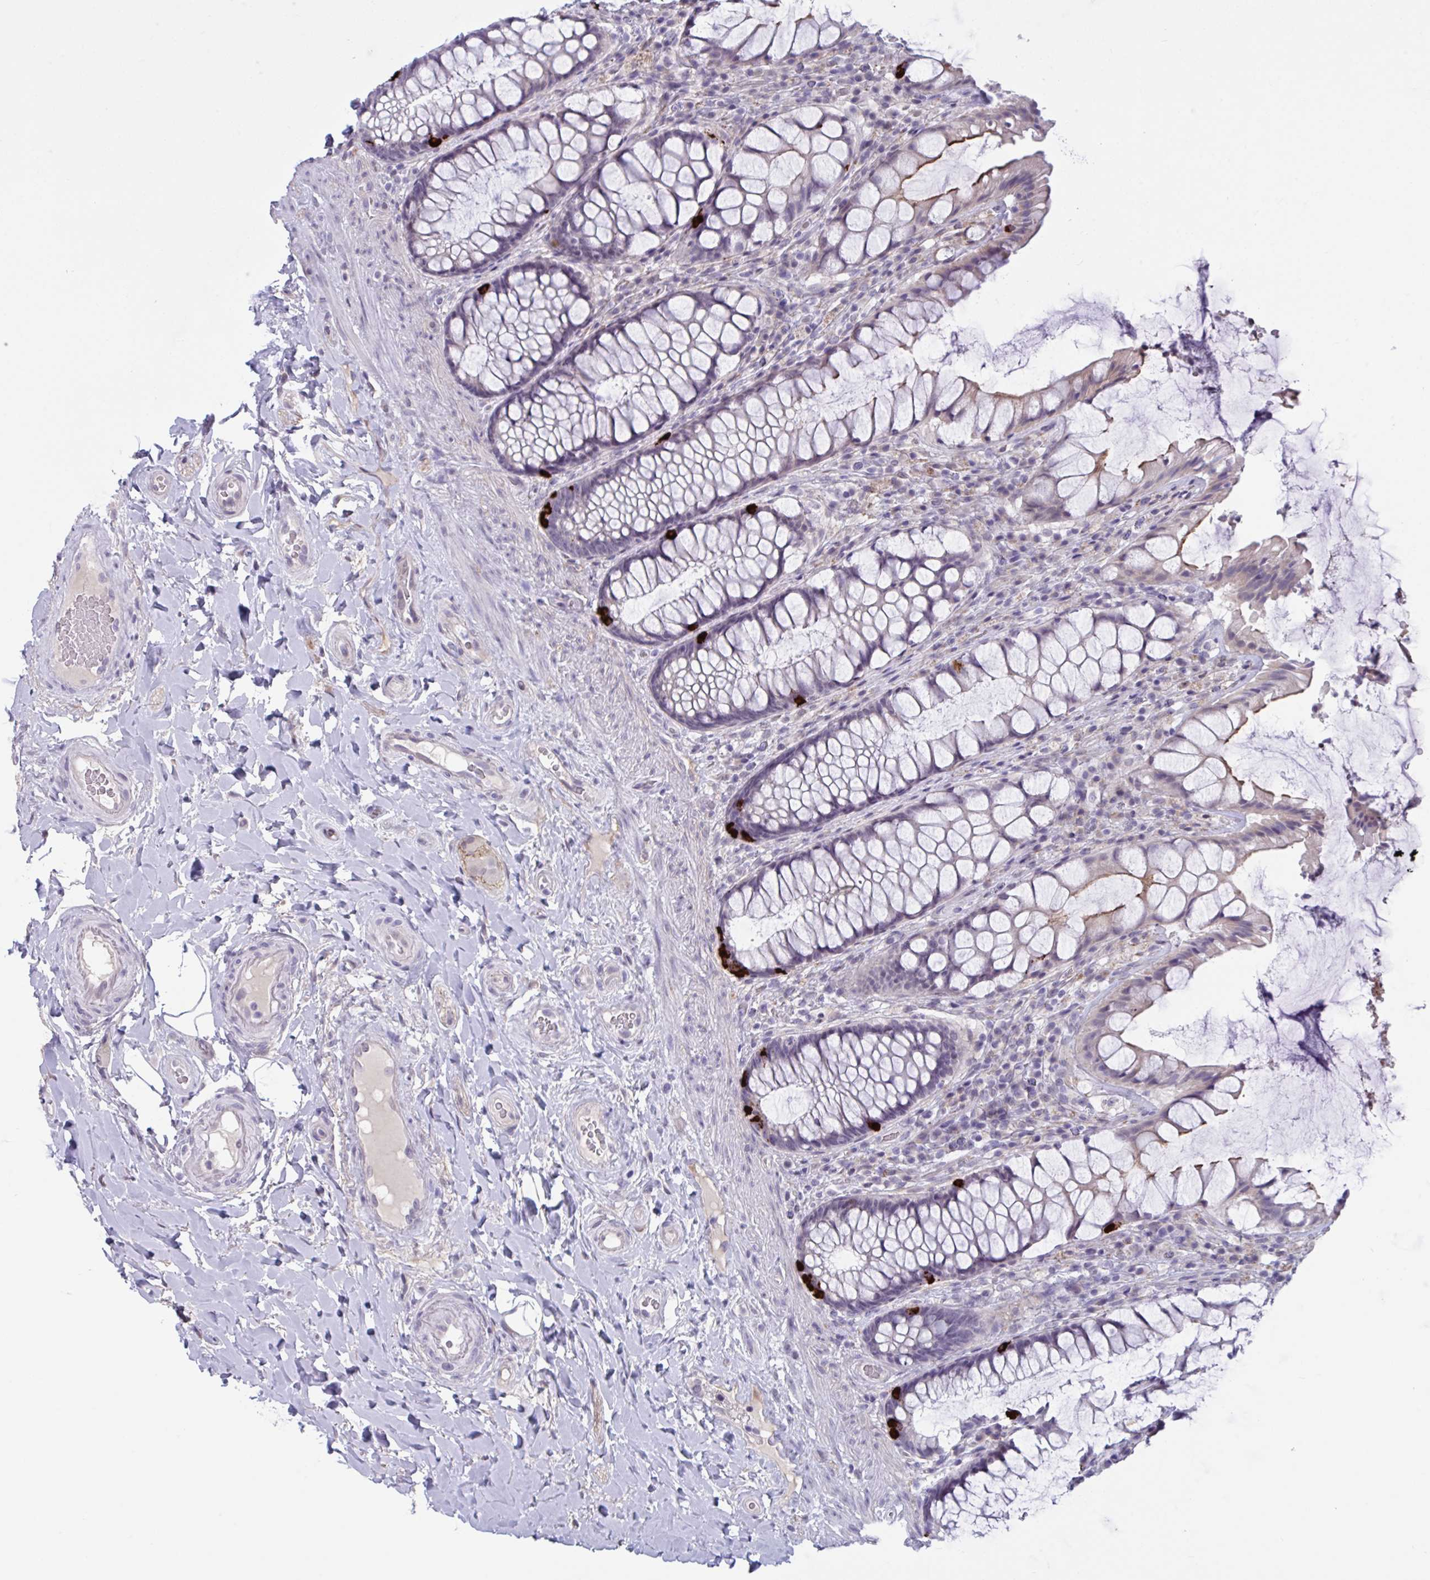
{"staining": {"intensity": "strong", "quantity": "<25%", "location": "cytoplasmic/membranous,nuclear"}, "tissue": "rectum", "cell_type": "Glandular cells", "image_type": "normal", "snomed": [{"axis": "morphology", "description": "Normal tissue, NOS"}, {"axis": "topography", "description": "Rectum"}], "caption": "Rectum stained with immunohistochemistry (IHC) shows strong cytoplasmic/membranous,nuclear staining in about <25% of glandular cells.", "gene": "TCEAL8", "patient": {"sex": "female", "age": 58}}